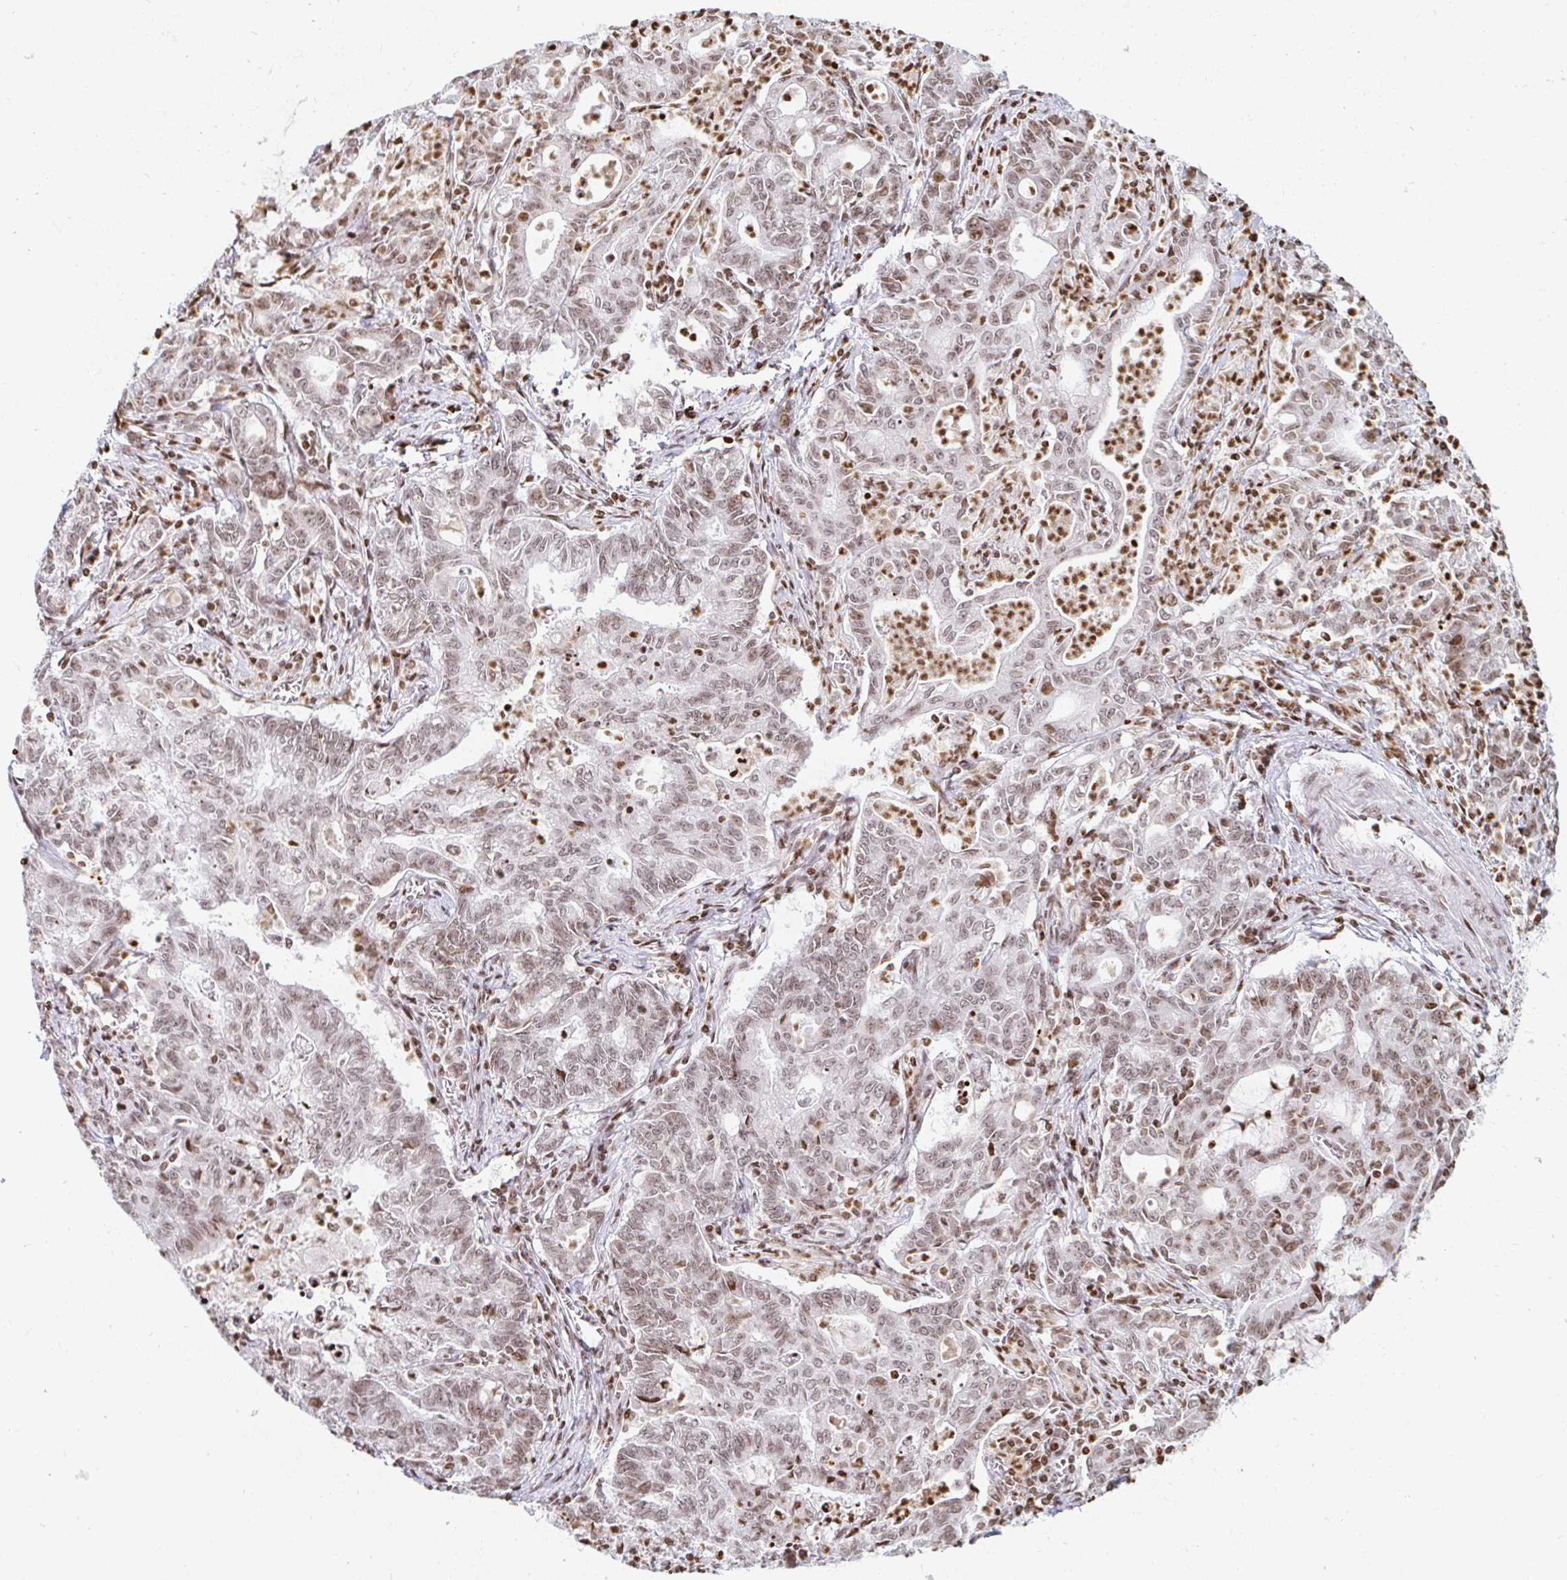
{"staining": {"intensity": "weak", "quantity": ">75%", "location": "nuclear"}, "tissue": "stomach cancer", "cell_type": "Tumor cells", "image_type": "cancer", "snomed": [{"axis": "morphology", "description": "Adenocarcinoma, NOS"}, {"axis": "topography", "description": "Stomach, upper"}], "caption": "Immunohistochemical staining of adenocarcinoma (stomach) exhibits low levels of weak nuclear protein positivity in about >75% of tumor cells.", "gene": "HOXC10", "patient": {"sex": "female", "age": 79}}